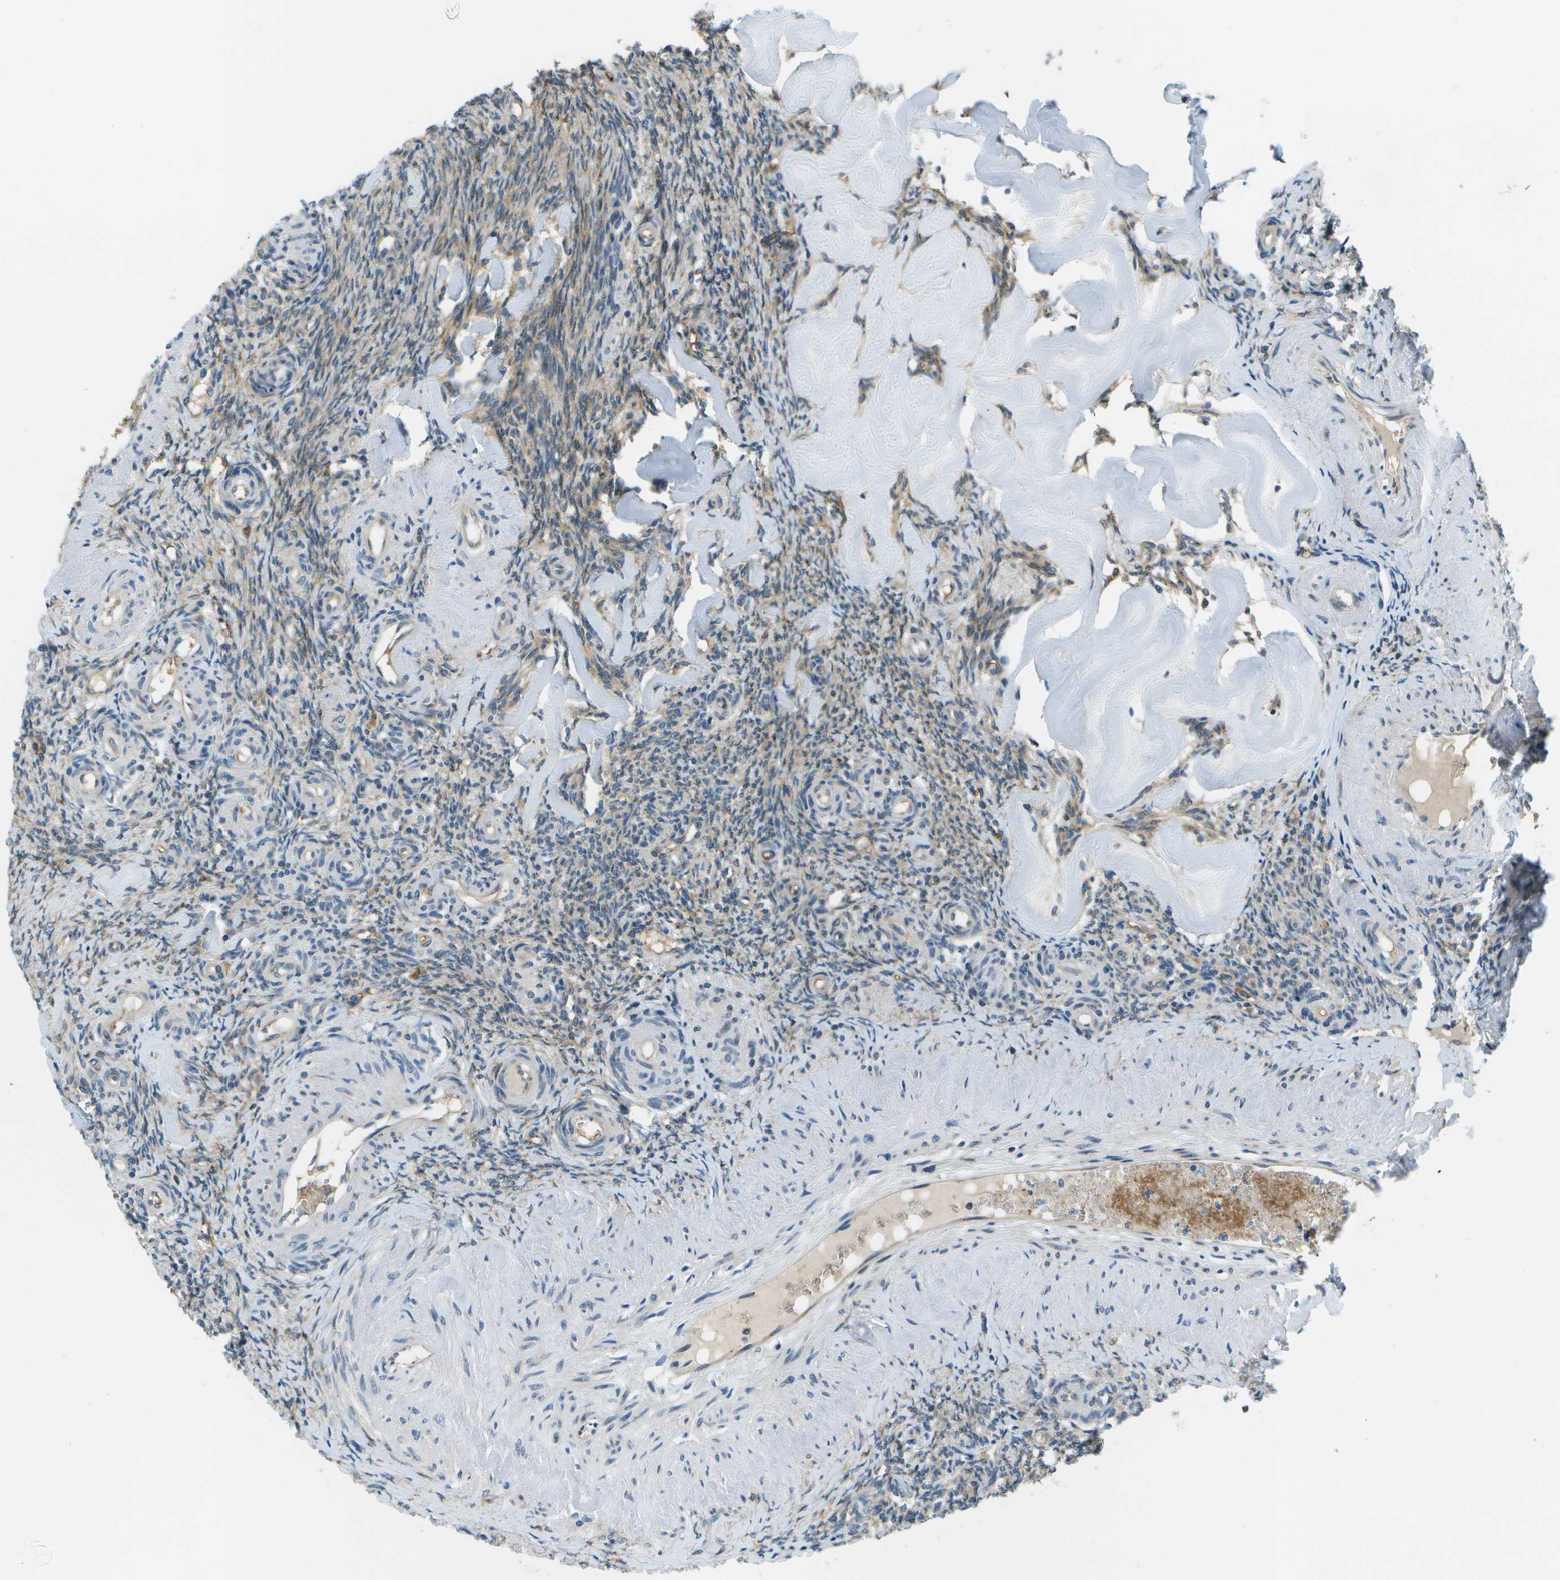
{"staining": {"intensity": "moderate", "quantity": "25%-75%", "location": "cytoplasmic/membranous"}, "tissue": "ovary", "cell_type": "Ovarian stroma cells", "image_type": "normal", "snomed": [{"axis": "morphology", "description": "Normal tissue, NOS"}, {"axis": "topography", "description": "Ovary"}], "caption": "Brown immunohistochemical staining in unremarkable human ovary displays moderate cytoplasmic/membranous expression in approximately 25%-75% of ovarian stroma cells.", "gene": "CTIF", "patient": {"sex": "female", "age": 41}}